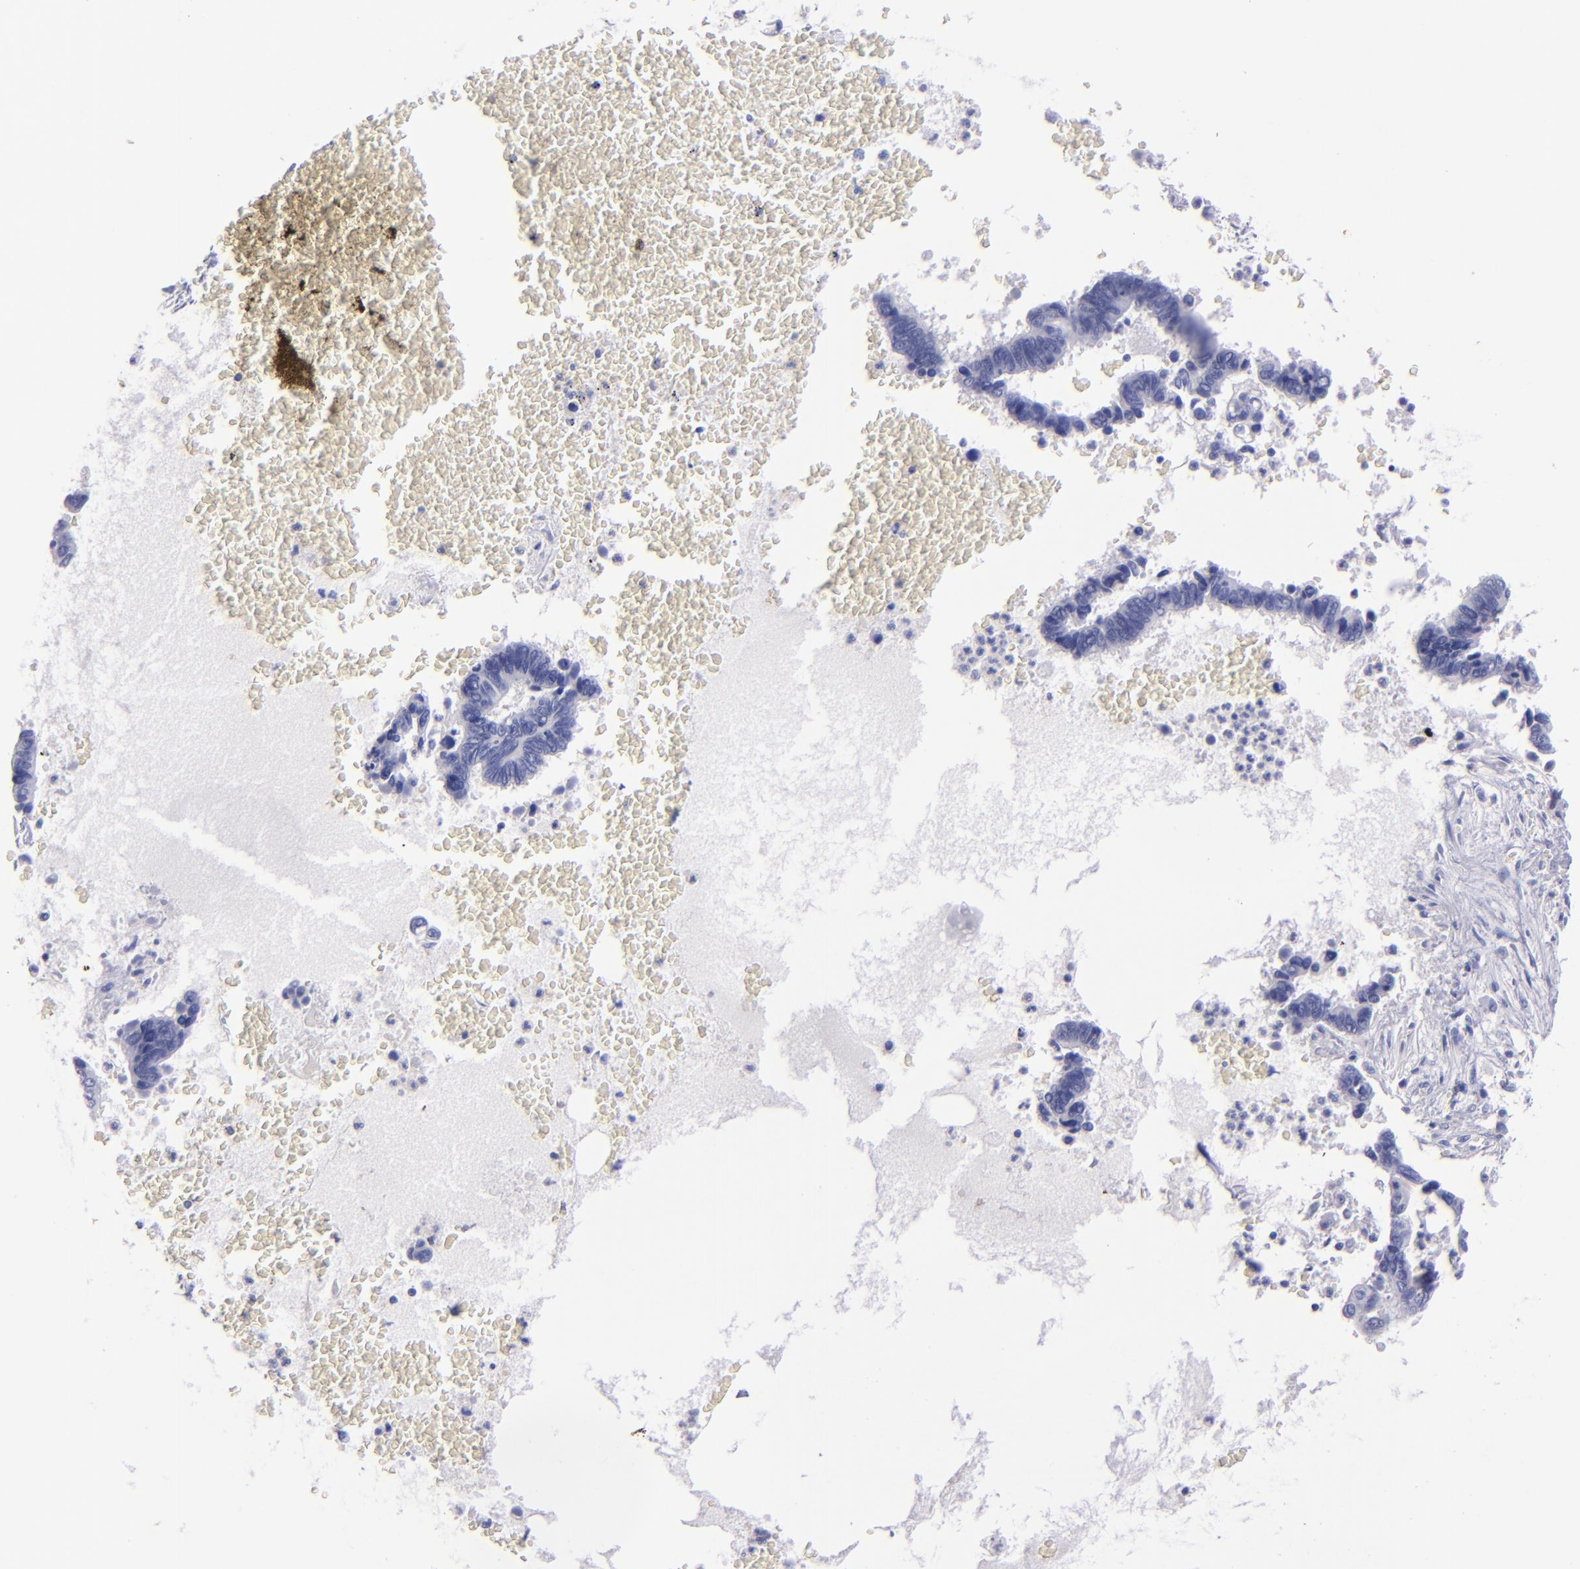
{"staining": {"intensity": "negative", "quantity": "none", "location": "none"}, "tissue": "pancreatic cancer", "cell_type": "Tumor cells", "image_type": "cancer", "snomed": [{"axis": "morphology", "description": "Adenocarcinoma, NOS"}, {"axis": "topography", "description": "Pancreas"}], "caption": "Immunohistochemistry histopathology image of neoplastic tissue: human adenocarcinoma (pancreatic) stained with DAB displays no significant protein positivity in tumor cells.", "gene": "CD37", "patient": {"sex": "female", "age": 70}}